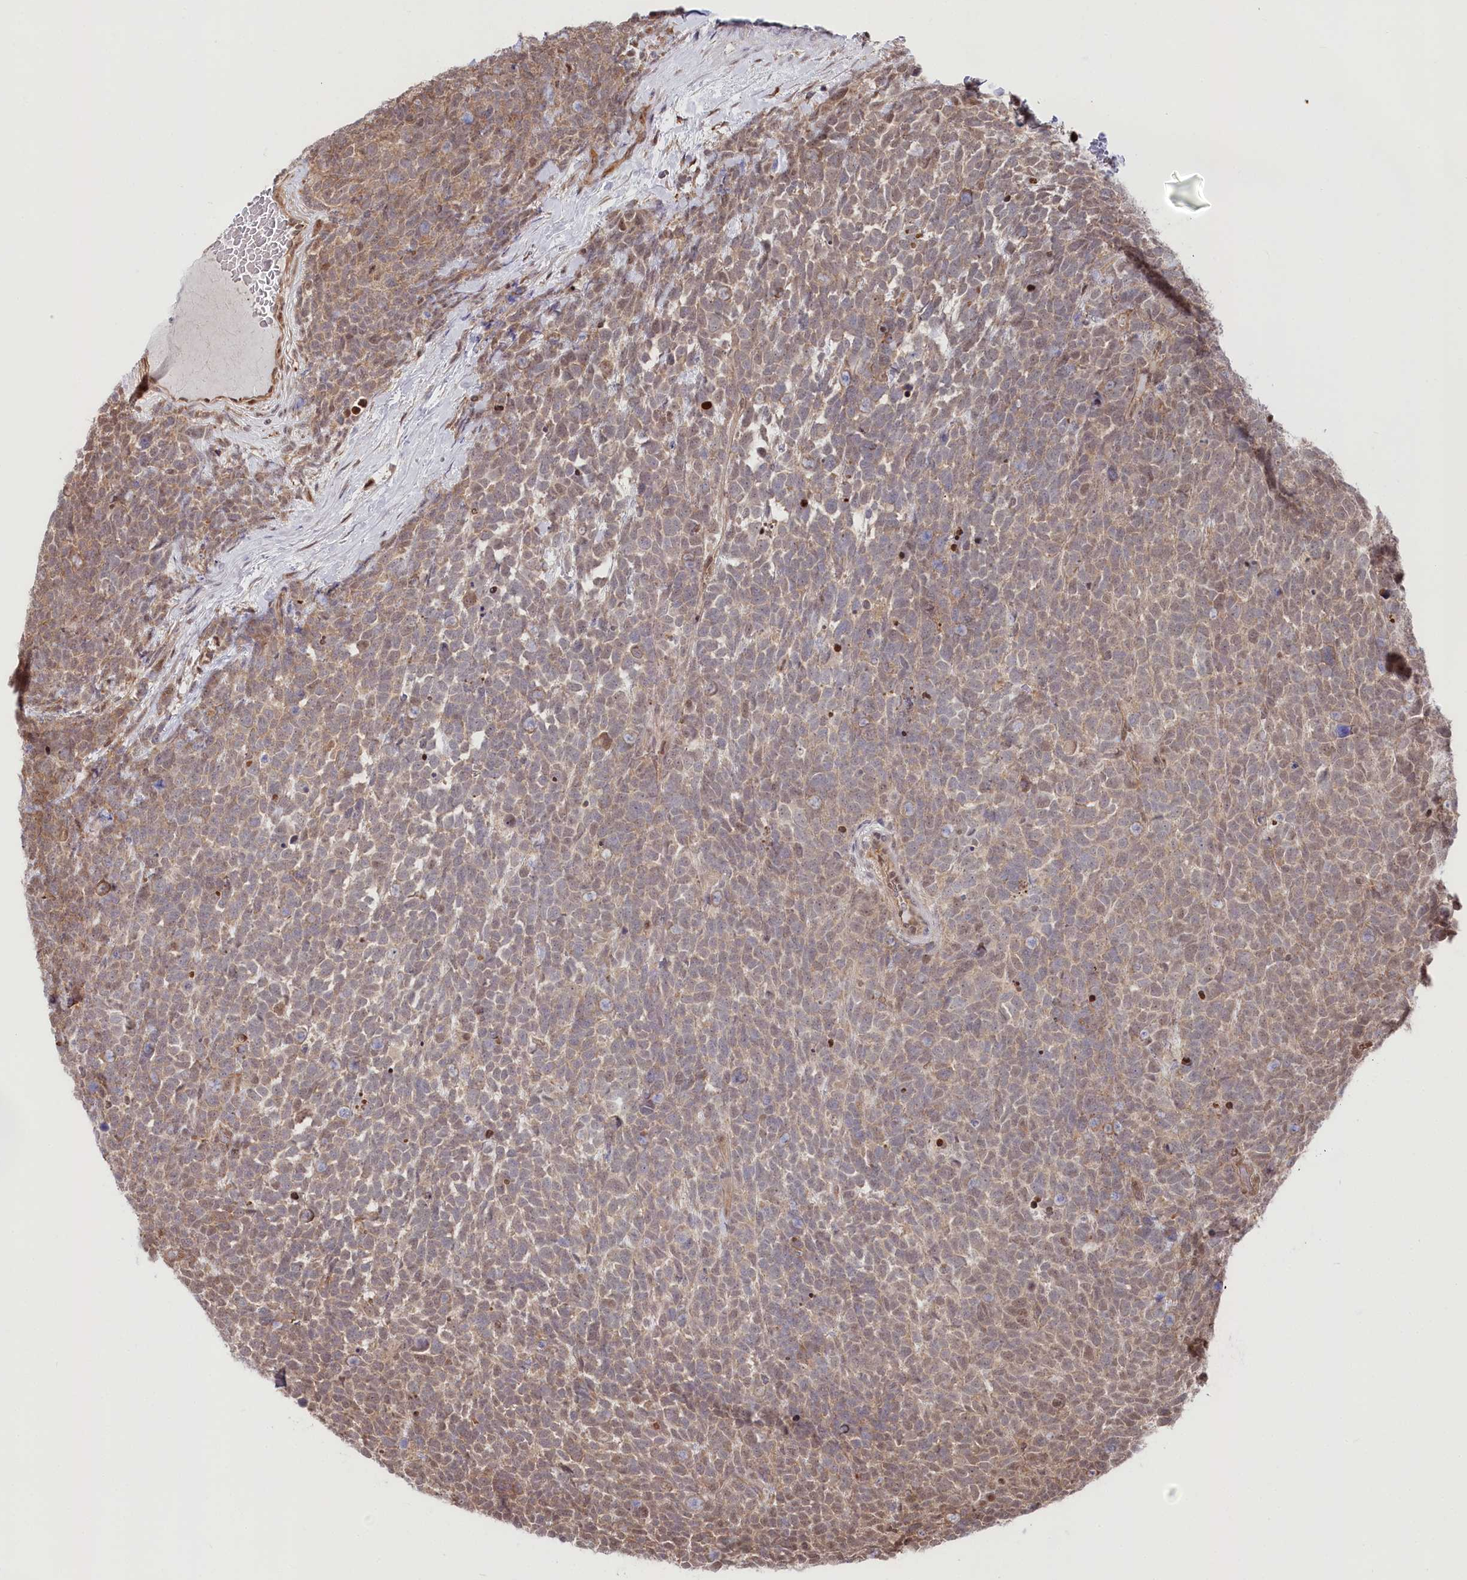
{"staining": {"intensity": "weak", "quantity": "25%-75%", "location": "cytoplasmic/membranous,nuclear"}, "tissue": "urothelial cancer", "cell_type": "Tumor cells", "image_type": "cancer", "snomed": [{"axis": "morphology", "description": "Urothelial carcinoma, High grade"}, {"axis": "topography", "description": "Urinary bladder"}], "caption": "DAB immunohistochemical staining of human urothelial carcinoma (high-grade) reveals weak cytoplasmic/membranous and nuclear protein positivity in approximately 25%-75% of tumor cells. The staining is performed using DAB (3,3'-diaminobenzidine) brown chromogen to label protein expression. The nuclei are counter-stained blue using hematoxylin.", "gene": "PSMA1", "patient": {"sex": "female", "age": 82}}